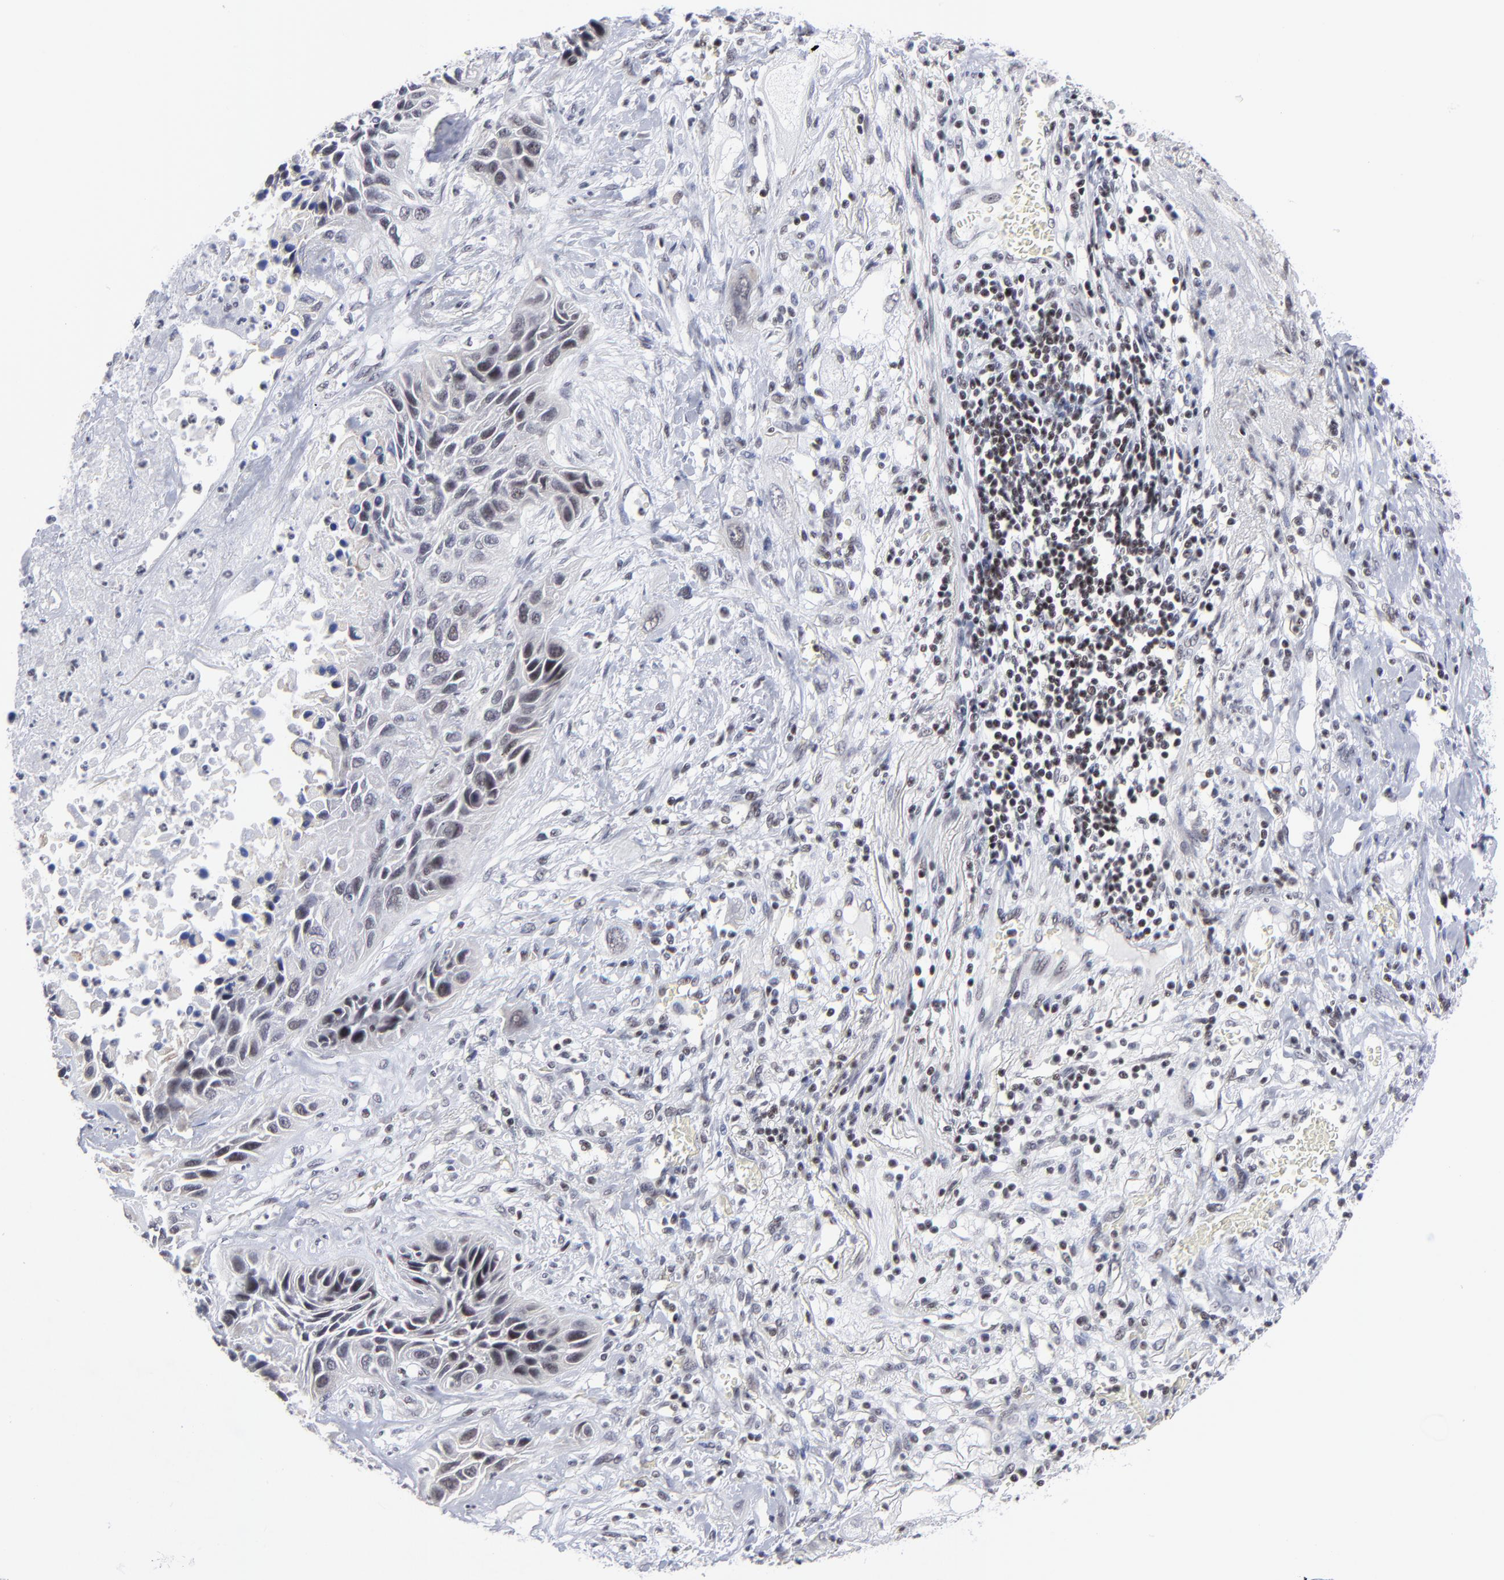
{"staining": {"intensity": "weak", "quantity": "<25%", "location": "nuclear"}, "tissue": "lung cancer", "cell_type": "Tumor cells", "image_type": "cancer", "snomed": [{"axis": "morphology", "description": "Squamous cell carcinoma, NOS"}, {"axis": "topography", "description": "Lung"}], "caption": "There is no significant staining in tumor cells of lung squamous cell carcinoma.", "gene": "SP2", "patient": {"sex": "female", "age": 76}}